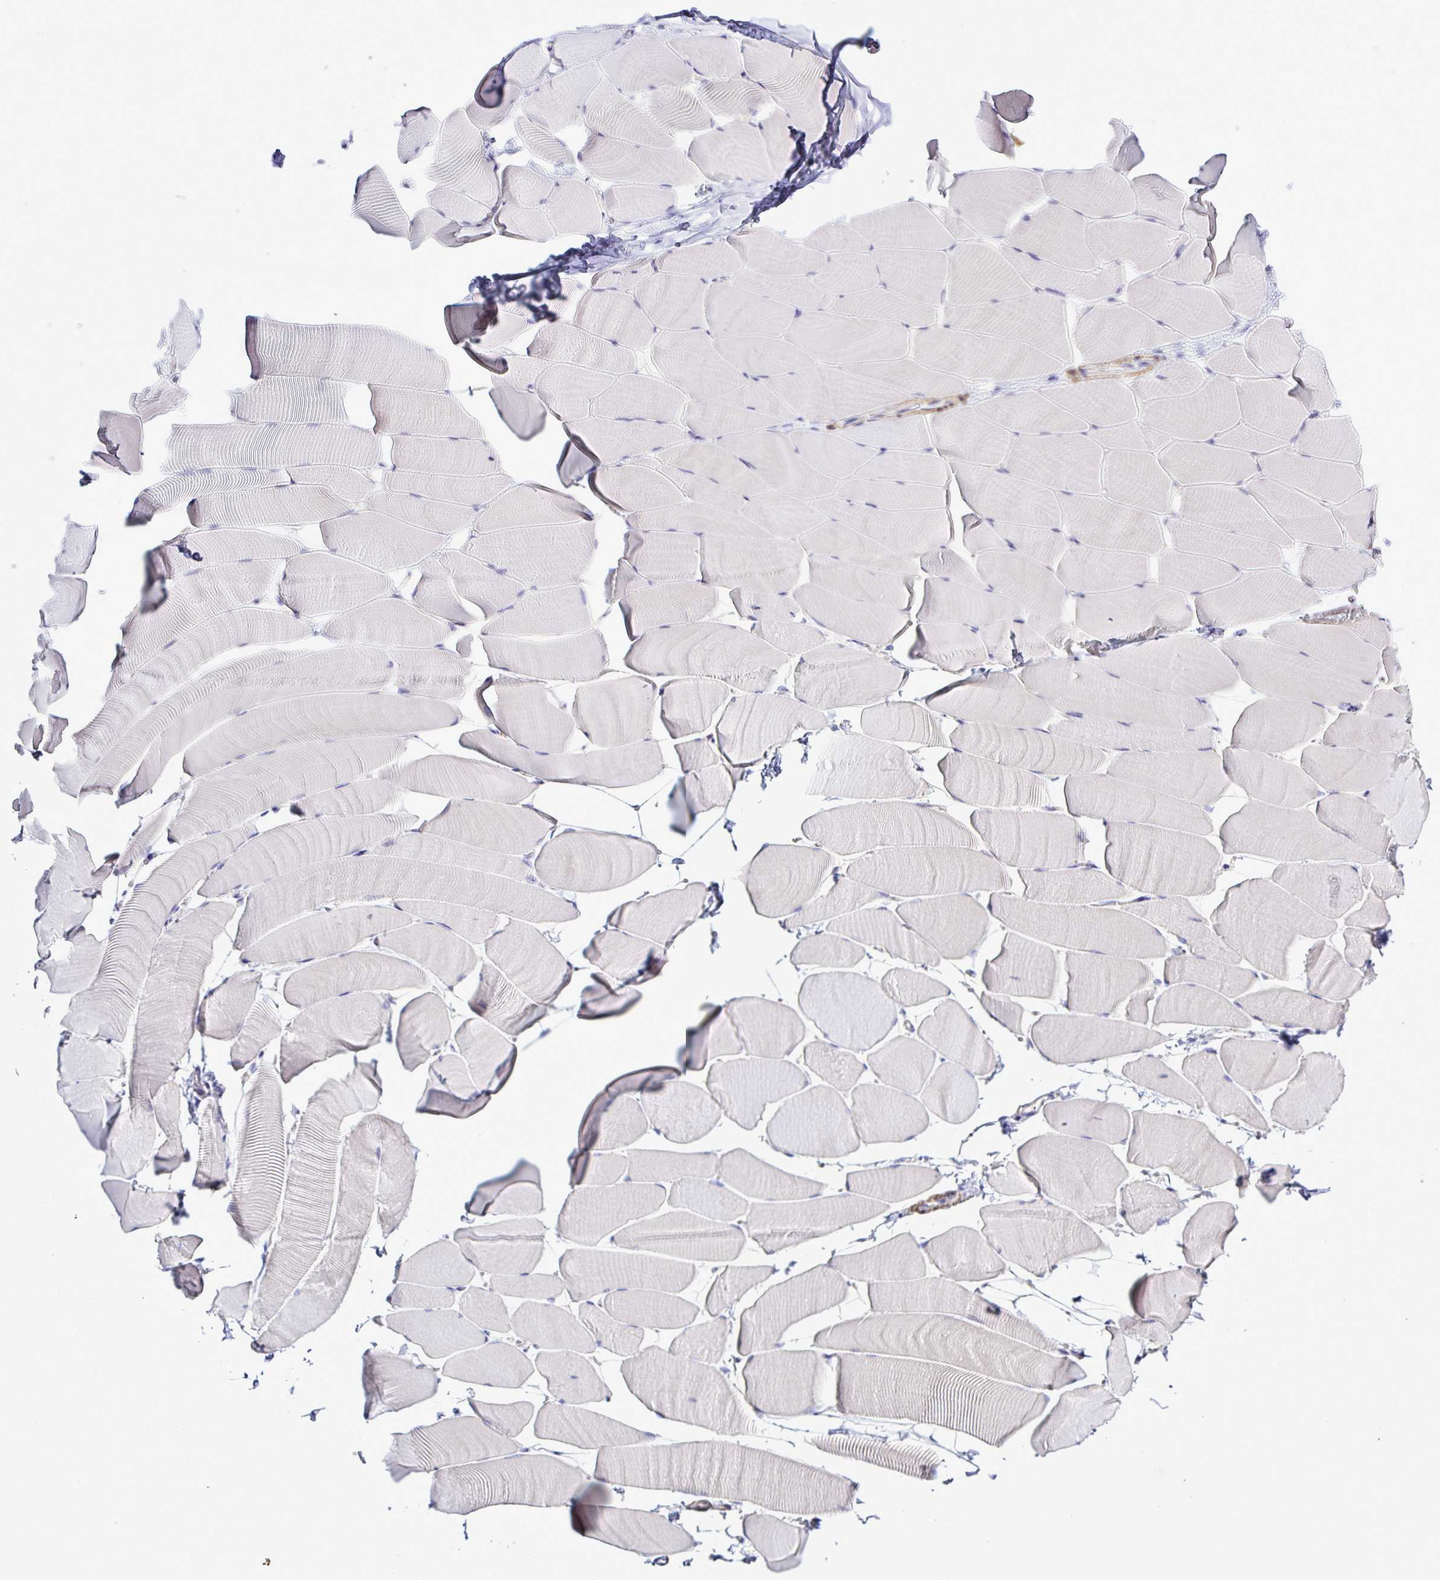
{"staining": {"intensity": "negative", "quantity": "none", "location": "none"}, "tissue": "skeletal muscle", "cell_type": "Myocytes", "image_type": "normal", "snomed": [{"axis": "morphology", "description": "Normal tissue, NOS"}, {"axis": "topography", "description": "Skeletal muscle"}], "caption": "DAB immunohistochemical staining of unremarkable human skeletal muscle exhibits no significant positivity in myocytes. Nuclei are stained in blue.", "gene": "MED11", "patient": {"sex": "male", "age": 25}}